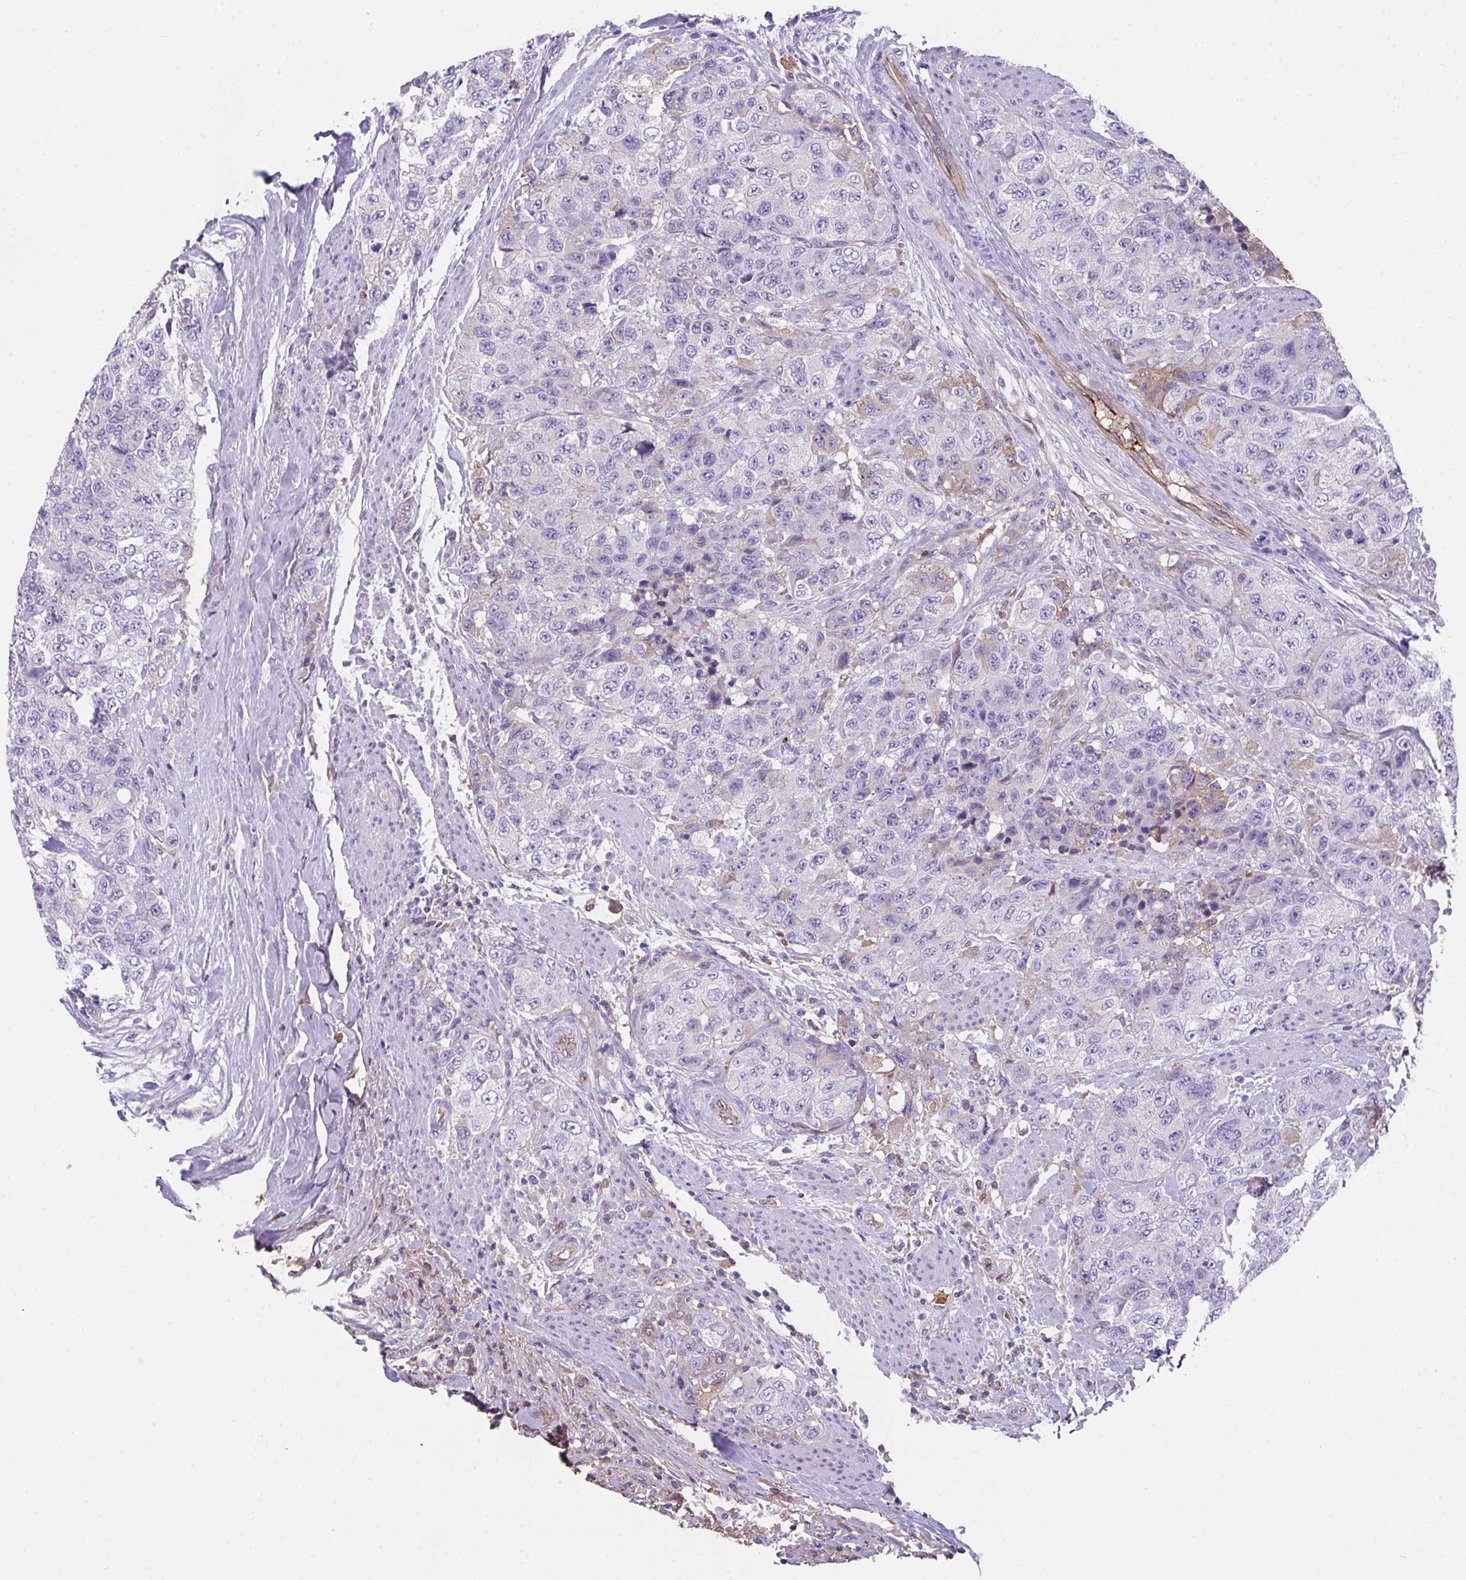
{"staining": {"intensity": "negative", "quantity": "none", "location": "none"}, "tissue": "urothelial cancer", "cell_type": "Tumor cells", "image_type": "cancer", "snomed": [{"axis": "morphology", "description": "Urothelial carcinoma, High grade"}, {"axis": "topography", "description": "Urinary bladder"}], "caption": "Immunohistochemistry micrograph of neoplastic tissue: human high-grade urothelial carcinoma stained with DAB (3,3'-diaminobenzidine) shows no significant protein positivity in tumor cells.", "gene": "ZNF813", "patient": {"sex": "female", "age": 78}}